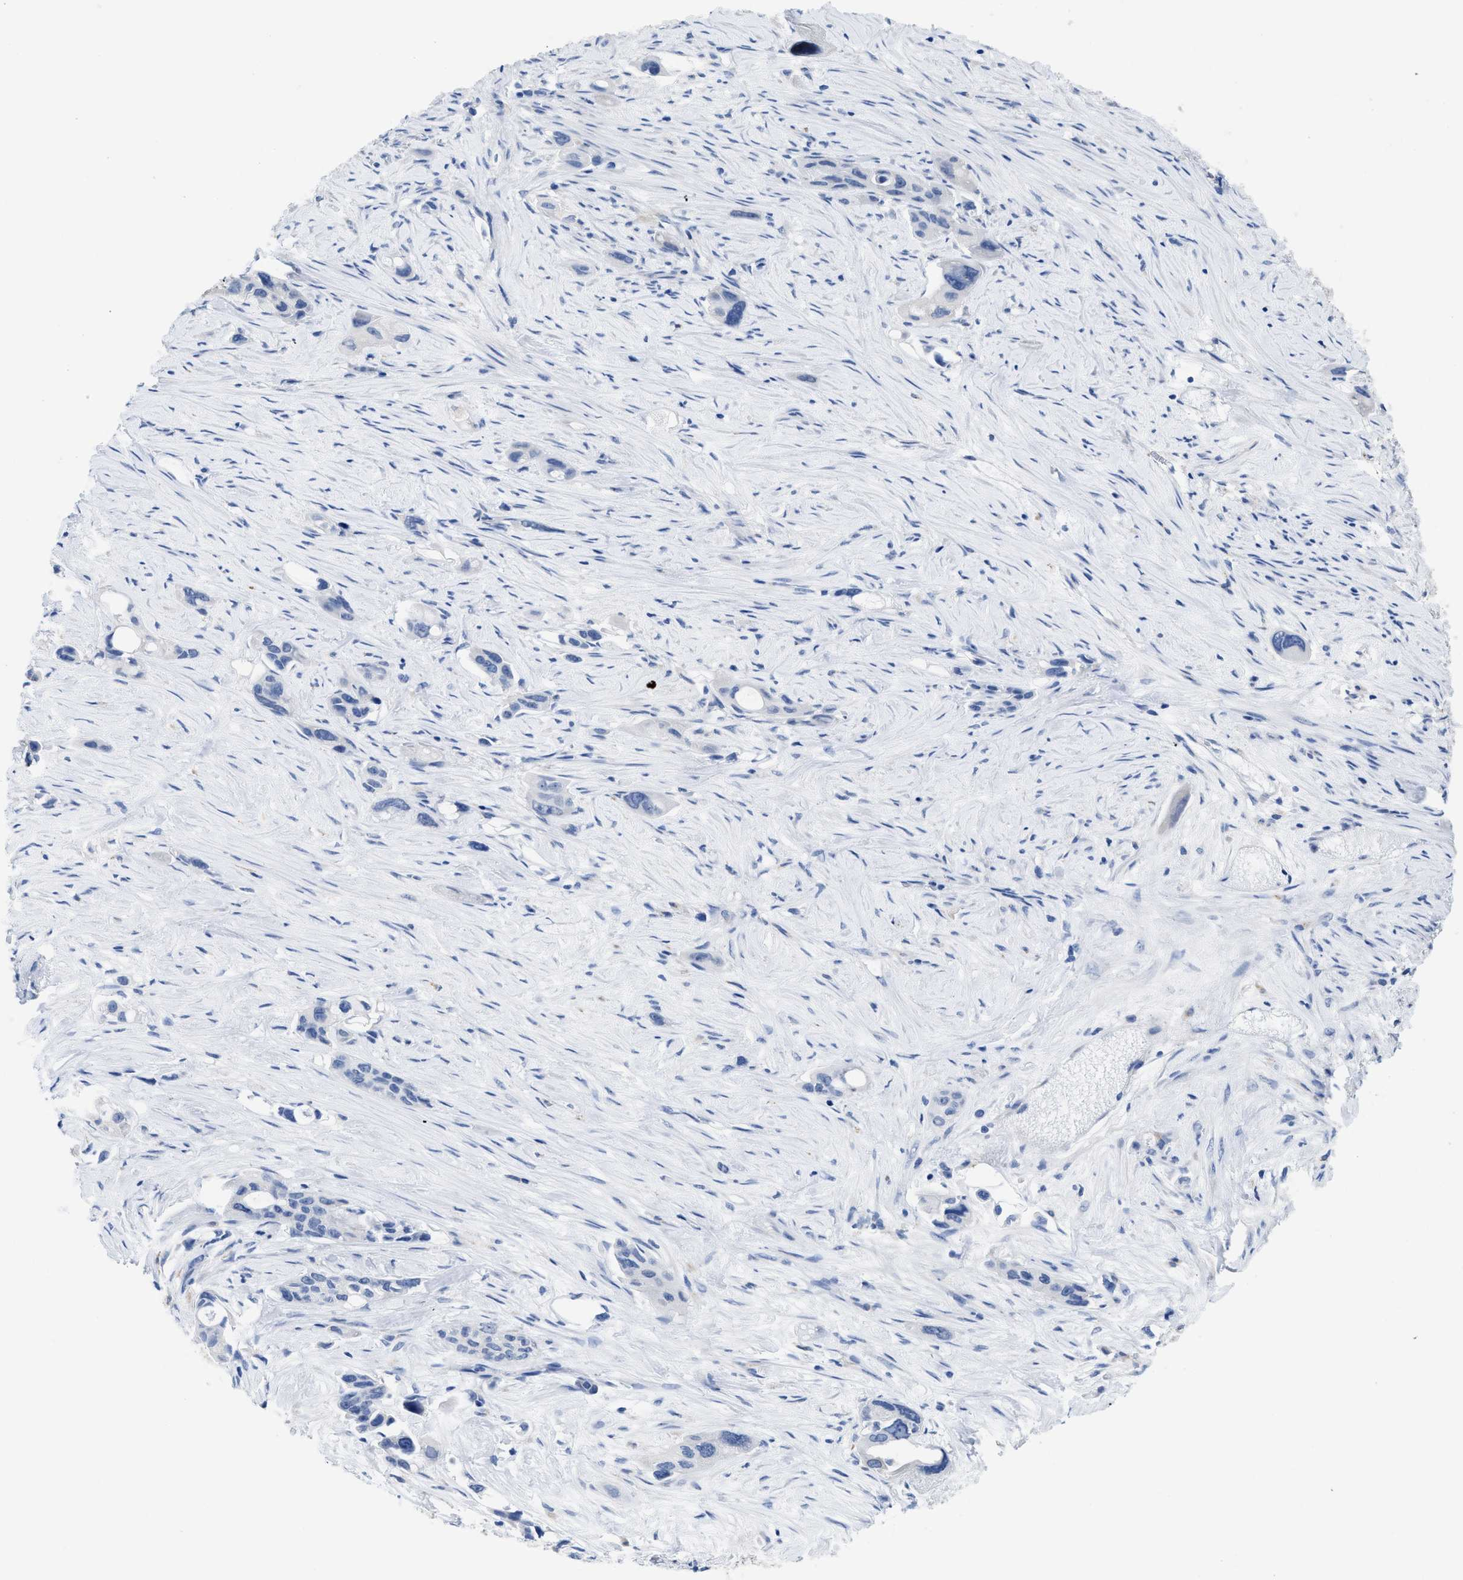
{"staining": {"intensity": "negative", "quantity": "none", "location": "none"}, "tissue": "pancreatic cancer", "cell_type": "Tumor cells", "image_type": "cancer", "snomed": [{"axis": "morphology", "description": "Adenocarcinoma, NOS"}, {"axis": "topography", "description": "Pancreas"}], "caption": "Tumor cells show no significant positivity in pancreatic cancer. Brightfield microscopy of immunohistochemistry (IHC) stained with DAB (brown) and hematoxylin (blue), captured at high magnification.", "gene": "APOBEC2", "patient": {"sex": "male", "age": 53}}